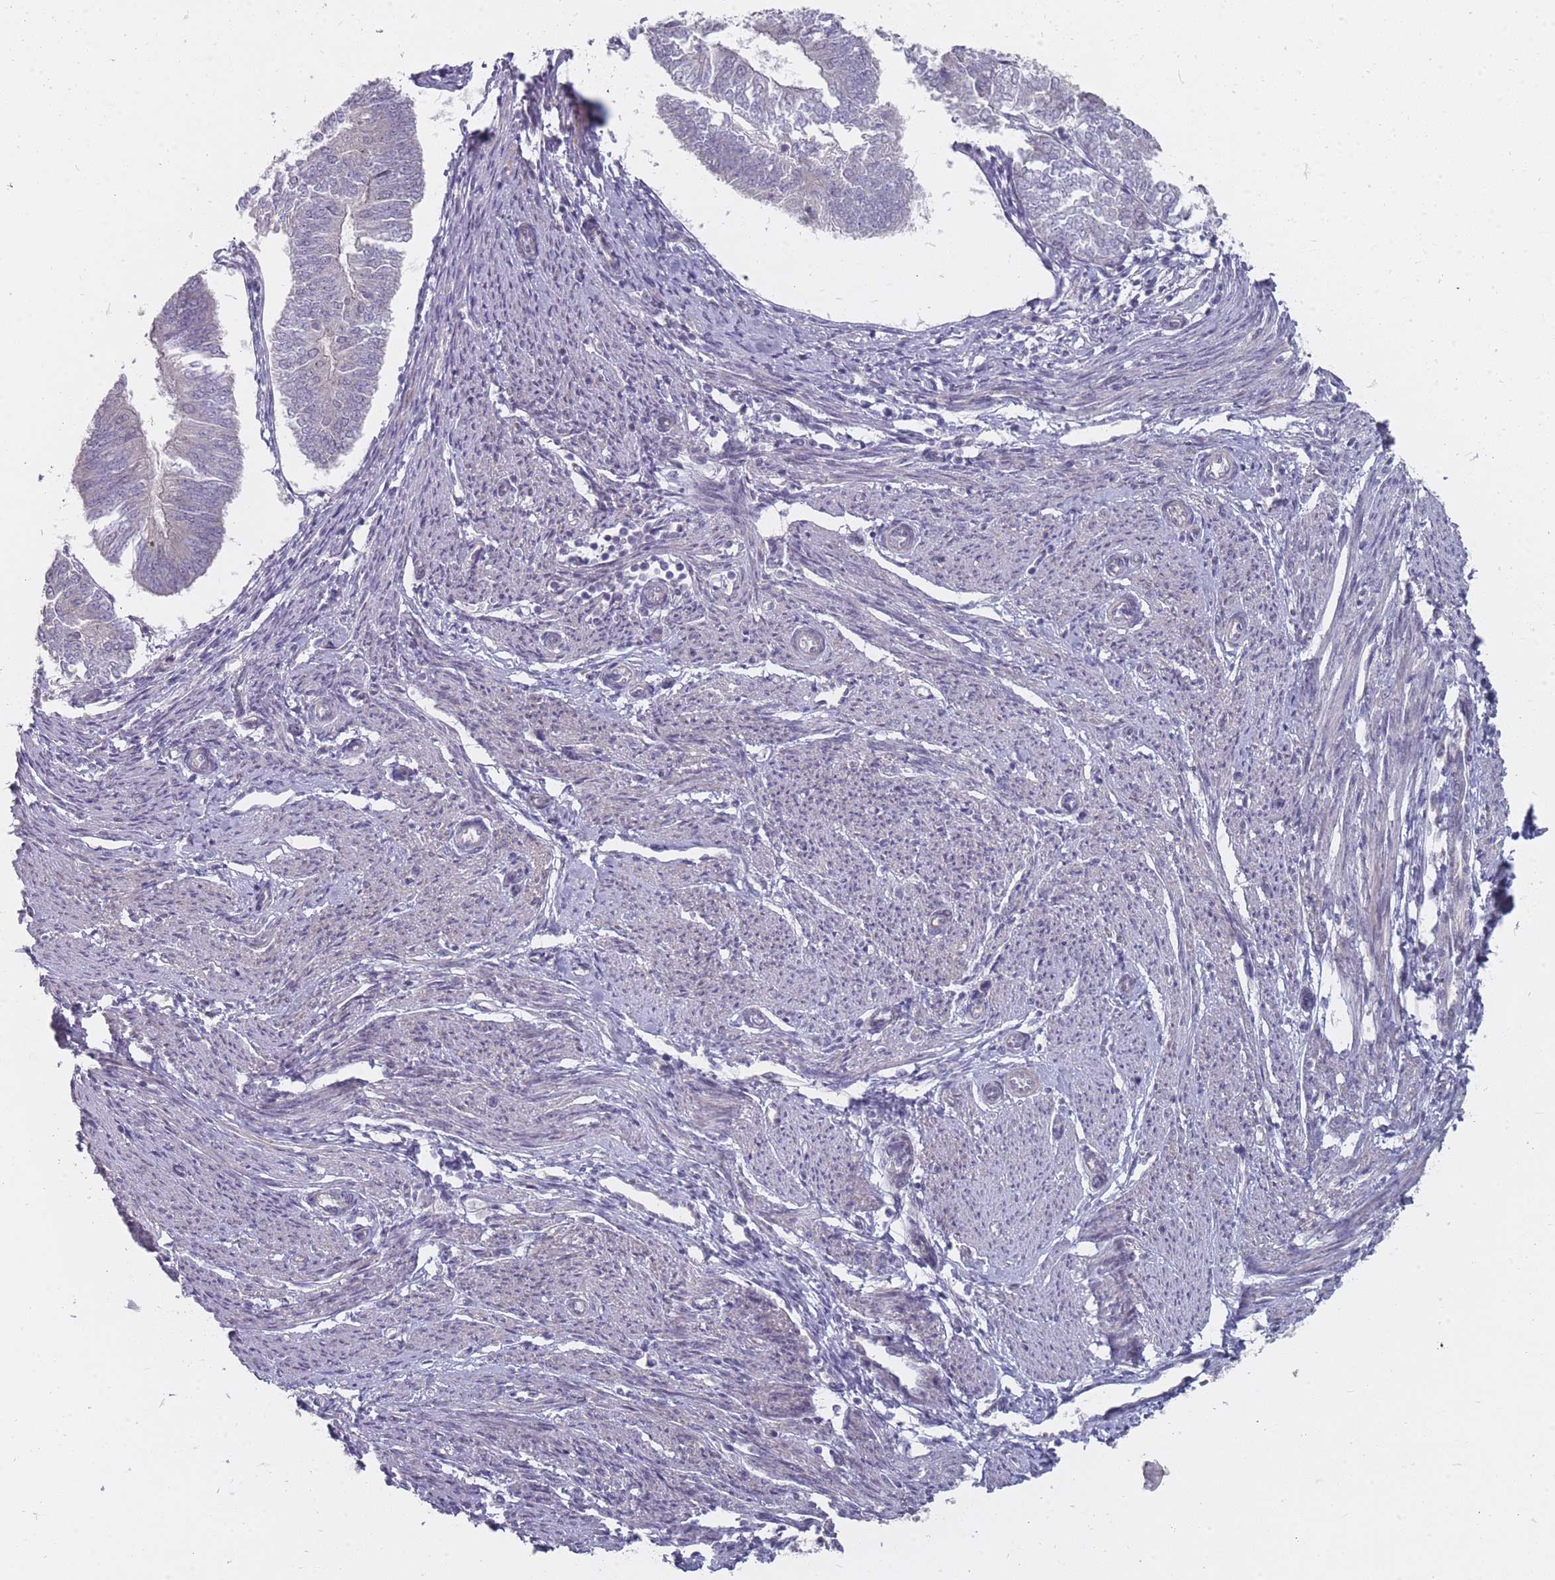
{"staining": {"intensity": "negative", "quantity": "none", "location": "none"}, "tissue": "endometrial cancer", "cell_type": "Tumor cells", "image_type": "cancer", "snomed": [{"axis": "morphology", "description": "Adenocarcinoma, NOS"}, {"axis": "topography", "description": "Endometrium"}], "caption": "Tumor cells show no significant positivity in endometrial adenocarcinoma. Brightfield microscopy of IHC stained with DAB (3,3'-diaminobenzidine) (brown) and hematoxylin (blue), captured at high magnification.", "gene": "PCDH12", "patient": {"sex": "female", "age": 58}}